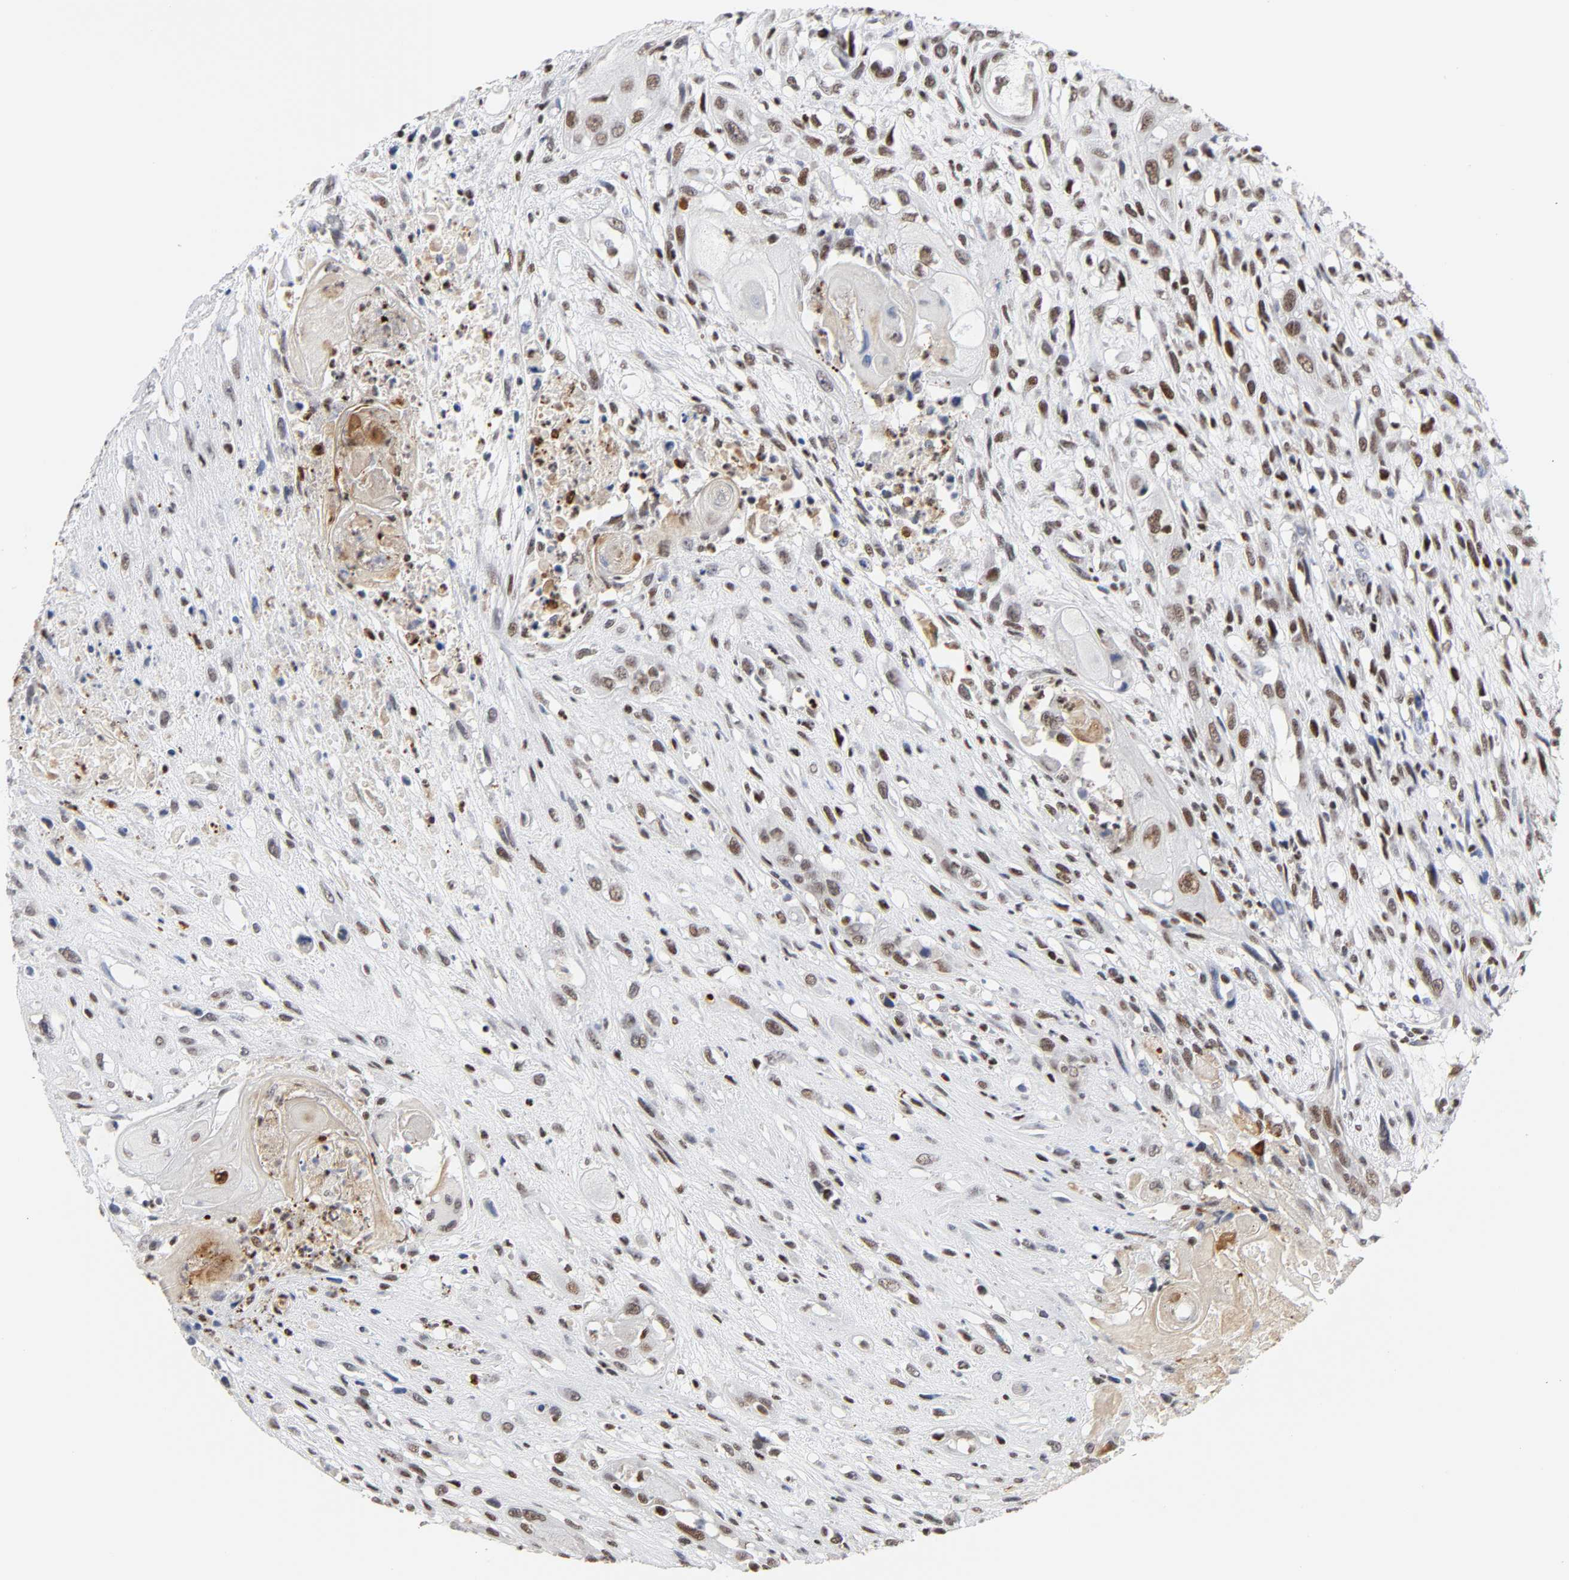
{"staining": {"intensity": "strong", "quantity": ">75%", "location": "nuclear"}, "tissue": "head and neck cancer", "cell_type": "Tumor cells", "image_type": "cancer", "snomed": [{"axis": "morphology", "description": "Necrosis, NOS"}, {"axis": "morphology", "description": "Neoplasm, malignant, NOS"}, {"axis": "topography", "description": "Salivary gland"}, {"axis": "topography", "description": "Head-Neck"}], "caption": "IHC micrograph of neoplastic tissue: human head and neck cancer stained using immunohistochemistry exhibits high levels of strong protein expression localized specifically in the nuclear of tumor cells, appearing as a nuclear brown color.", "gene": "CREBBP", "patient": {"sex": "male", "age": 43}}